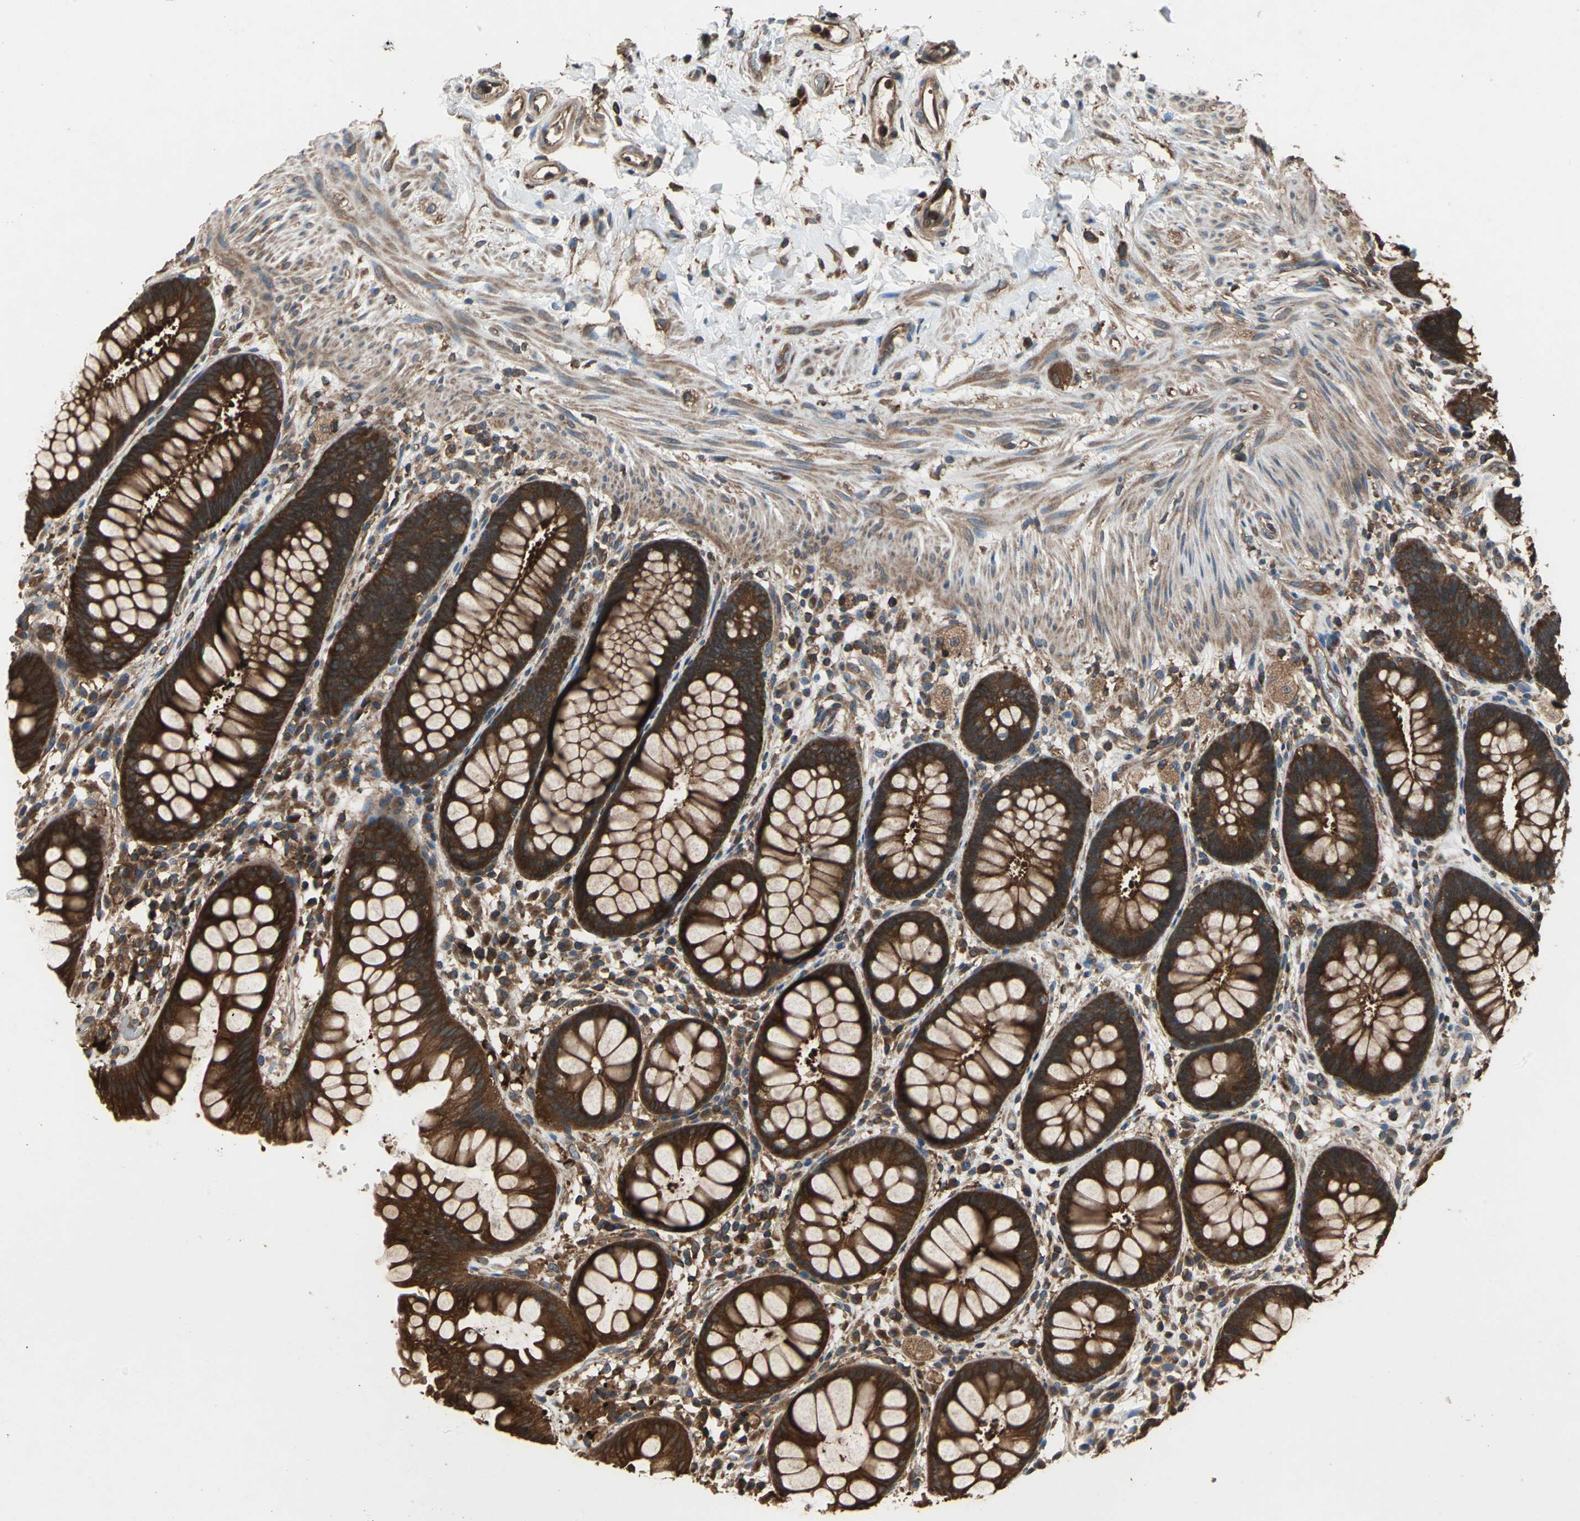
{"staining": {"intensity": "strong", "quantity": ">75%", "location": "cytoplasmic/membranous"}, "tissue": "rectum", "cell_type": "Glandular cells", "image_type": "normal", "snomed": [{"axis": "morphology", "description": "Normal tissue, NOS"}, {"axis": "topography", "description": "Rectum"}], "caption": "A high-resolution micrograph shows immunohistochemistry staining of normal rectum, which reveals strong cytoplasmic/membranous expression in approximately >75% of glandular cells.", "gene": "CAPN1", "patient": {"sex": "female", "age": 46}}